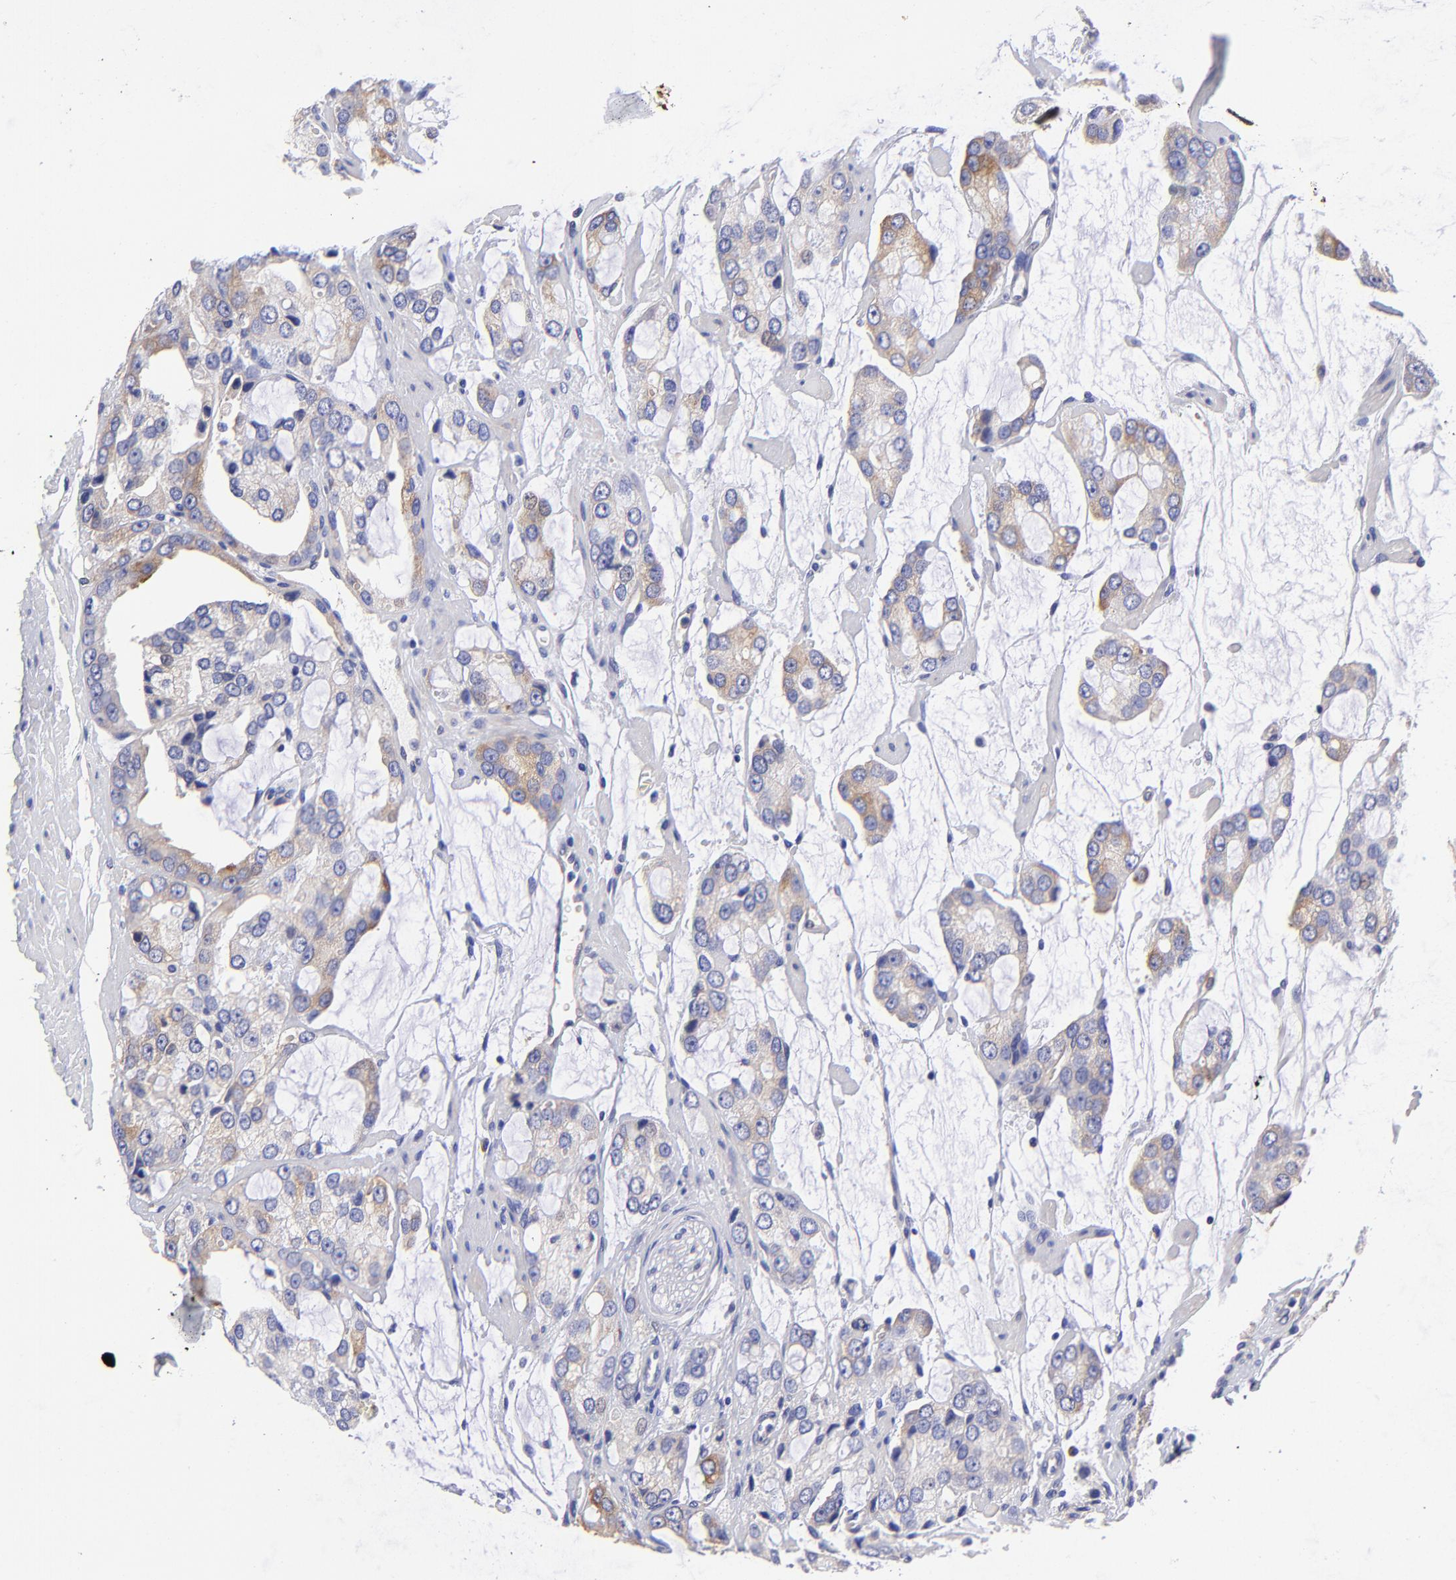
{"staining": {"intensity": "moderate", "quantity": "<25%", "location": "cytoplasmic/membranous"}, "tissue": "prostate cancer", "cell_type": "Tumor cells", "image_type": "cancer", "snomed": [{"axis": "morphology", "description": "Adenocarcinoma, High grade"}, {"axis": "topography", "description": "Prostate"}], "caption": "Prostate high-grade adenocarcinoma stained for a protein exhibits moderate cytoplasmic/membranous positivity in tumor cells.", "gene": "PPFIBP1", "patient": {"sex": "male", "age": 67}}